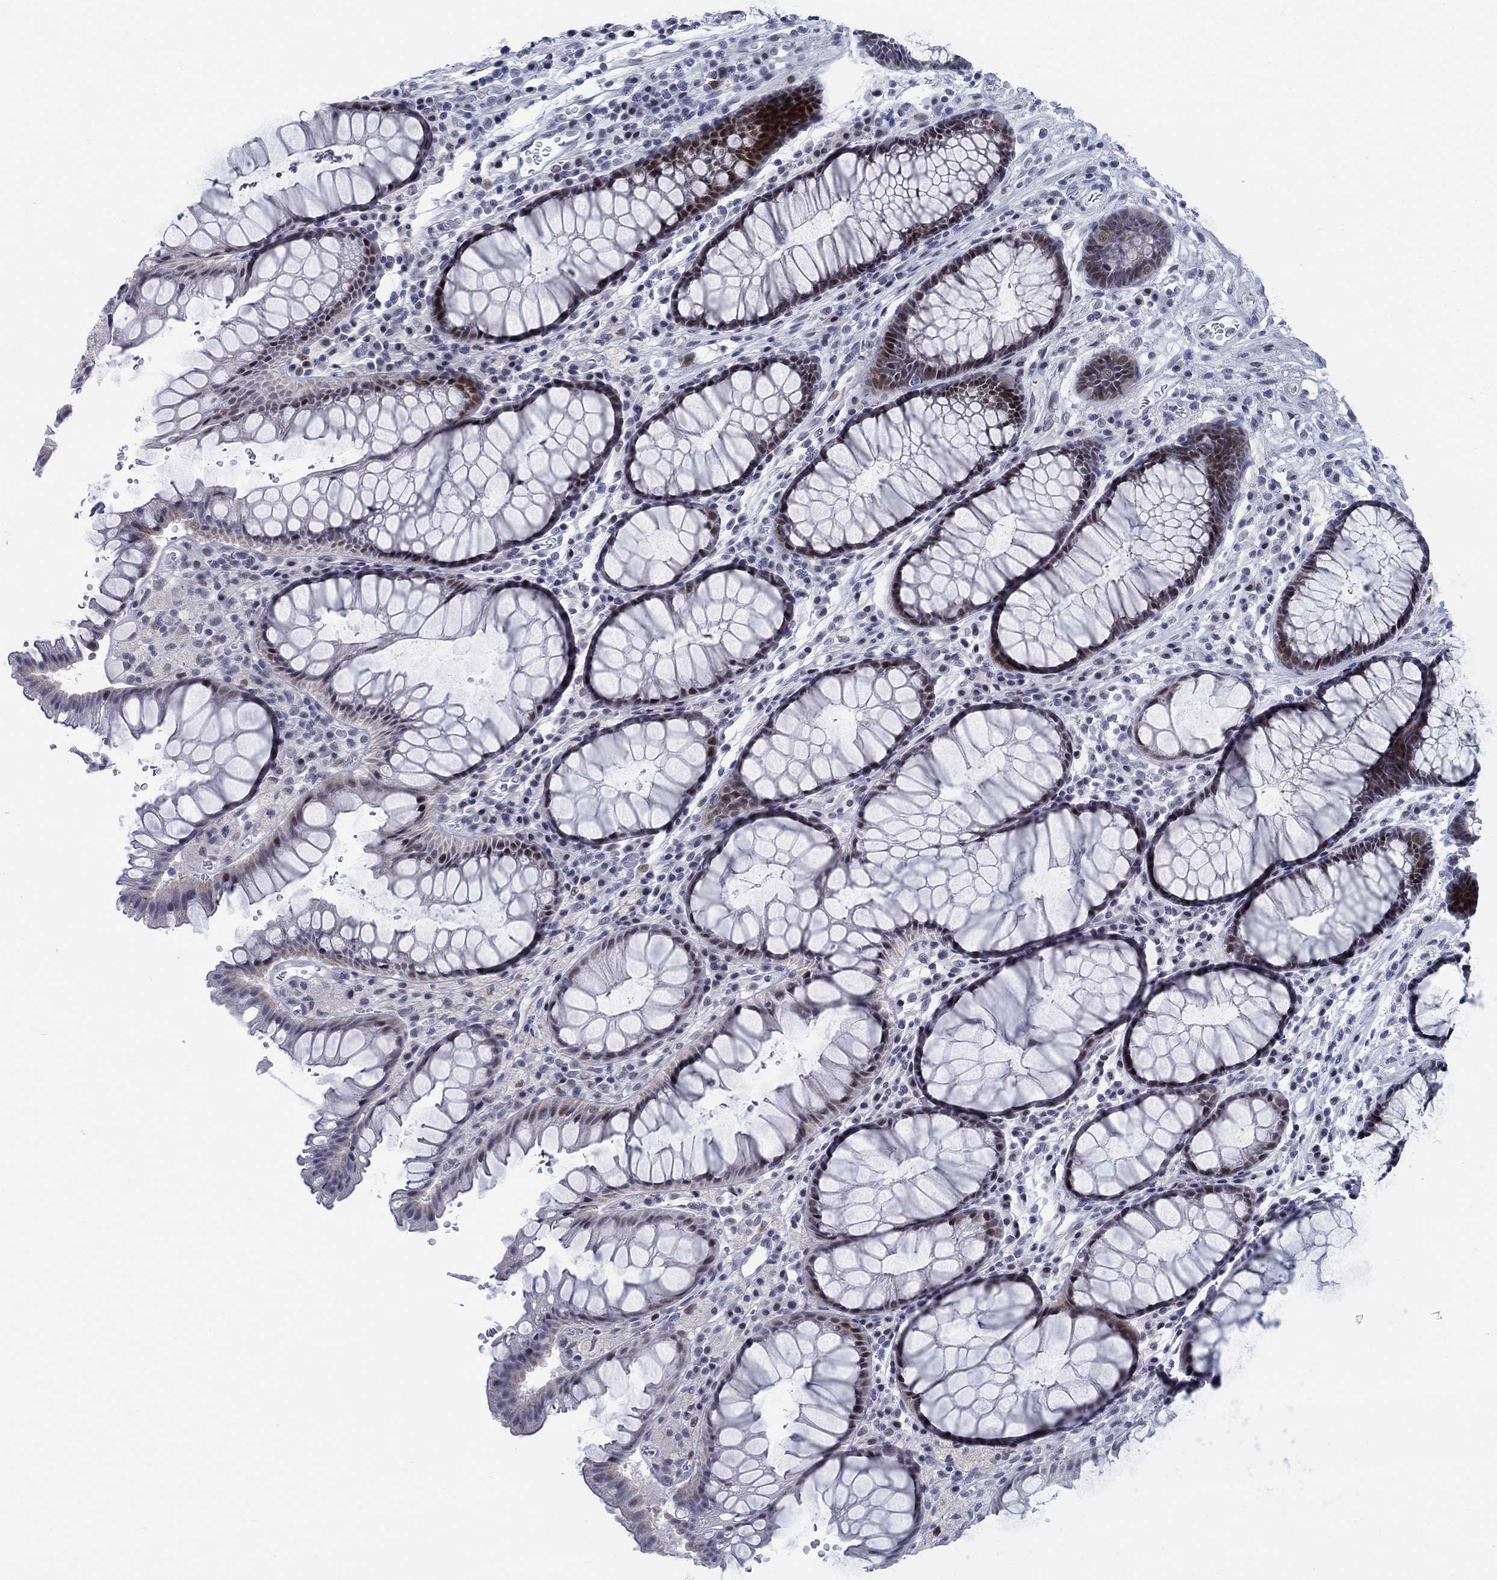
{"staining": {"intensity": "moderate", "quantity": "25%-75%", "location": "nuclear"}, "tissue": "rectum", "cell_type": "Glandular cells", "image_type": "normal", "snomed": [{"axis": "morphology", "description": "Normal tissue, NOS"}, {"axis": "topography", "description": "Rectum"}], "caption": "The immunohistochemical stain highlights moderate nuclear expression in glandular cells of normal rectum.", "gene": "NEU3", "patient": {"sex": "female", "age": 68}}